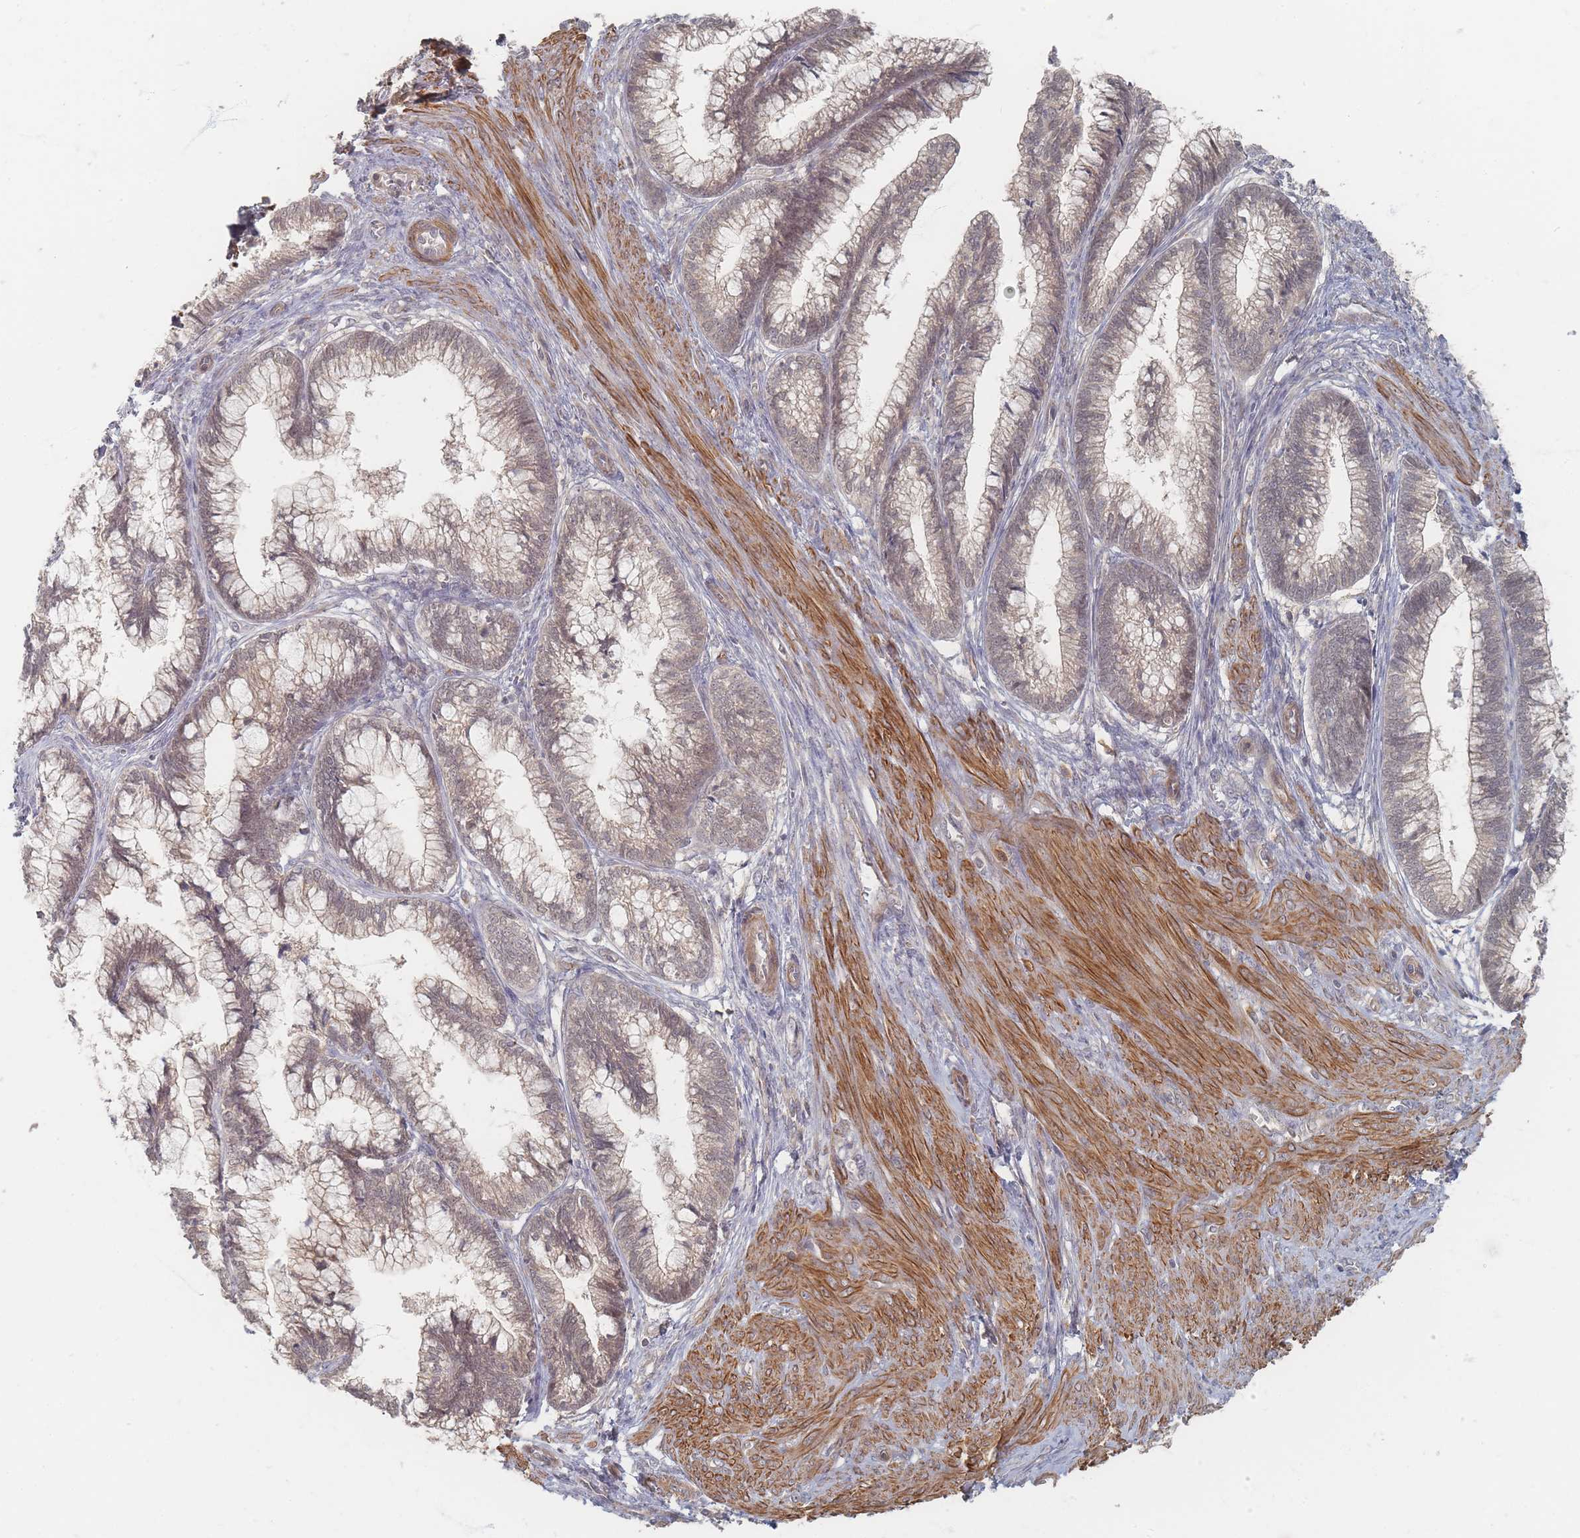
{"staining": {"intensity": "weak", "quantity": ">75%", "location": "cytoplasmic/membranous"}, "tissue": "cervical cancer", "cell_type": "Tumor cells", "image_type": "cancer", "snomed": [{"axis": "morphology", "description": "Adenocarcinoma, NOS"}, {"axis": "topography", "description": "Cervix"}], "caption": "Tumor cells display weak cytoplasmic/membranous expression in about >75% of cells in cervical adenocarcinoma.", "gene": "GLE1", "patient": {"sex": "female", "age": 44}}